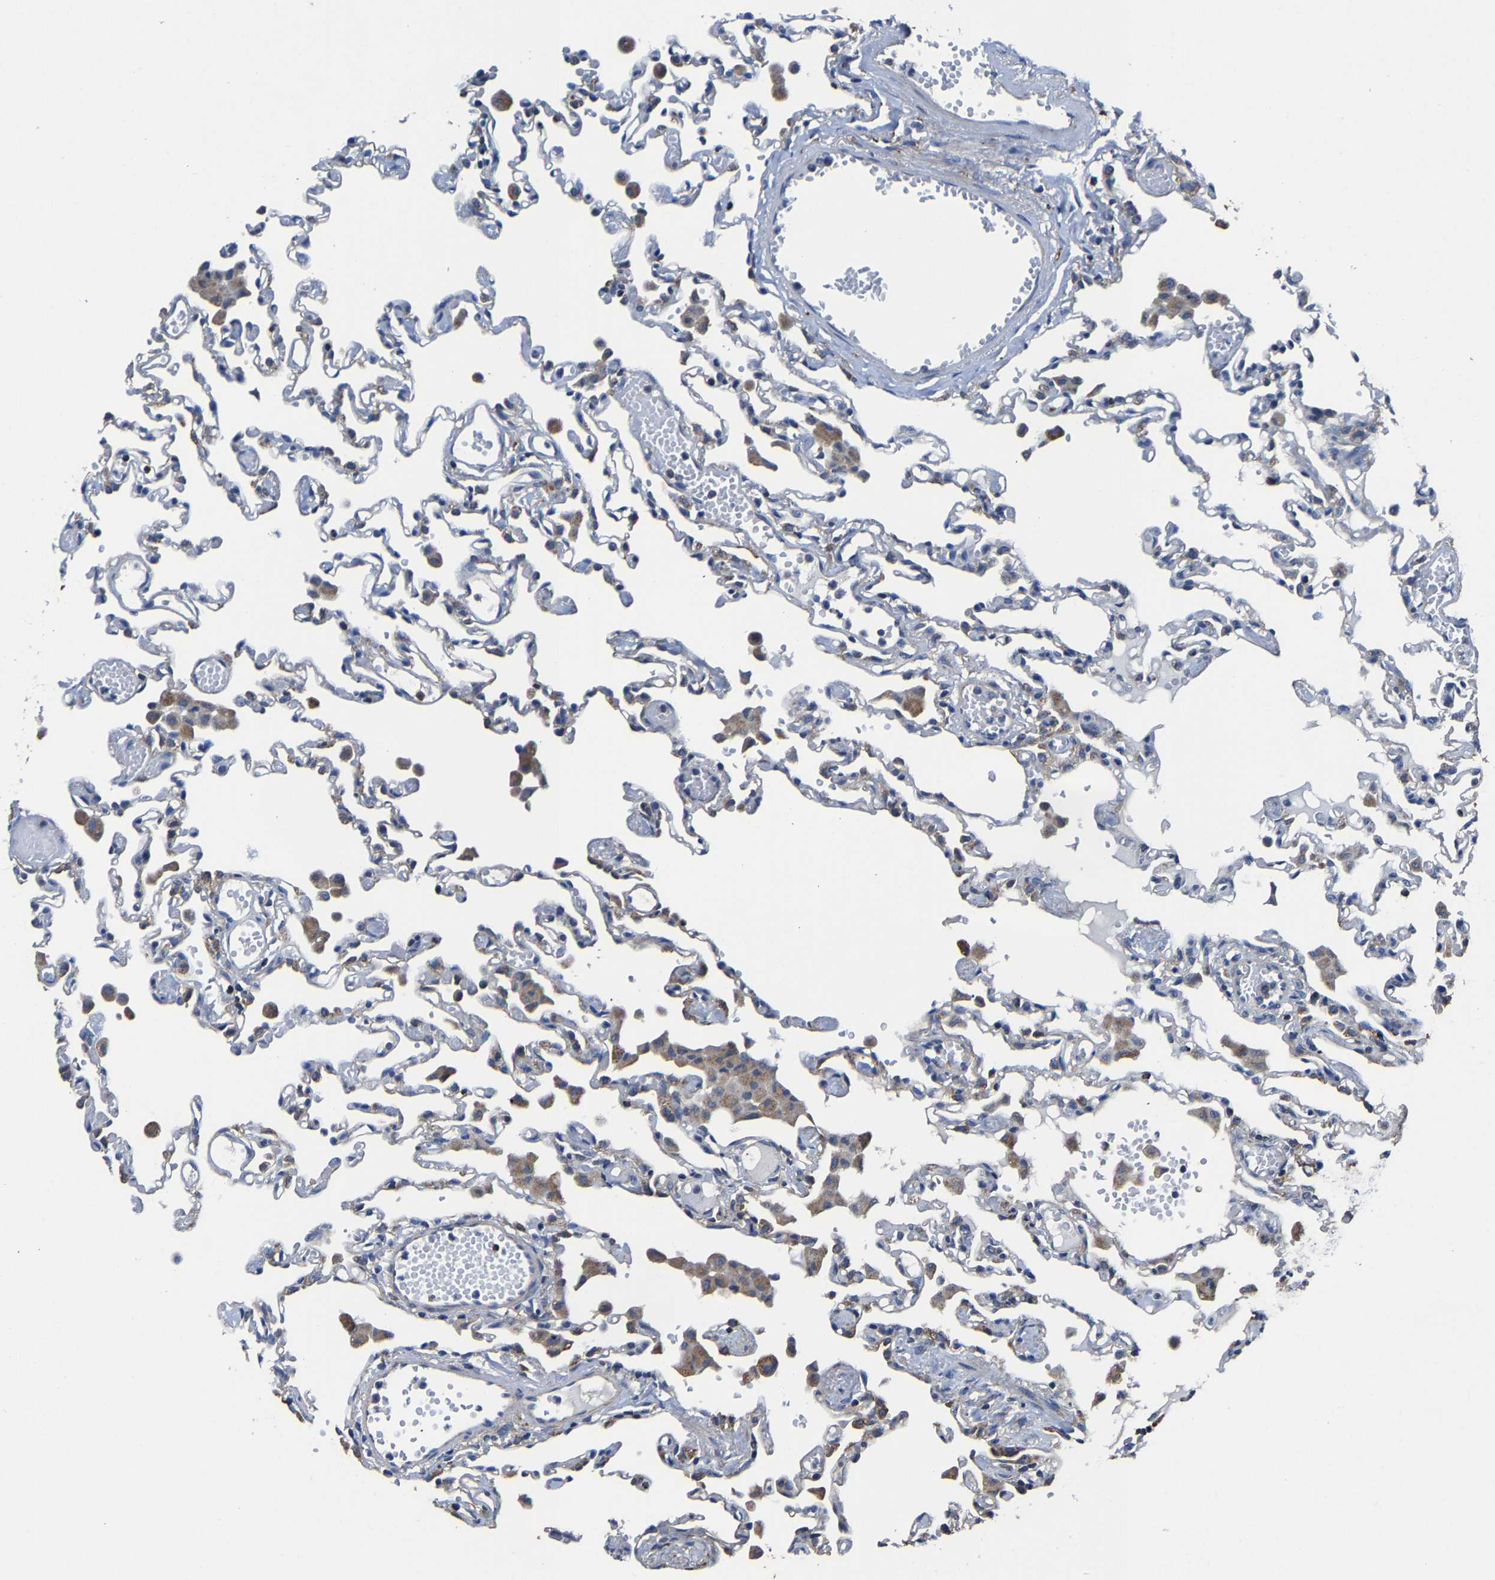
{"staining": {"intensity": "negative", "quantity": "none", "location": "none"}, "tissue": "lung", "cell_type": "Alveolar cells", "image_type": "normal", "snomed": [{"axis": "morphology", "description": "Normal tissue, NOS"}, {"axis": "topography", "description": "Bronchus"}, {"axis": "topography", "description": "Lung"}], "caption": "Immunohistochemistry image of benign lung: human lung stained with DAB (3,3'-diaminobenzidine) shows no significant protein expression in alveolar cells. The staining is performed using DAB (3,3'-diaminobenzidine) brown chromogen with nuclei counter-stained in using hematoxylin.", "gene": "AGK", "patient": {"sex": "female", "age": 49}}